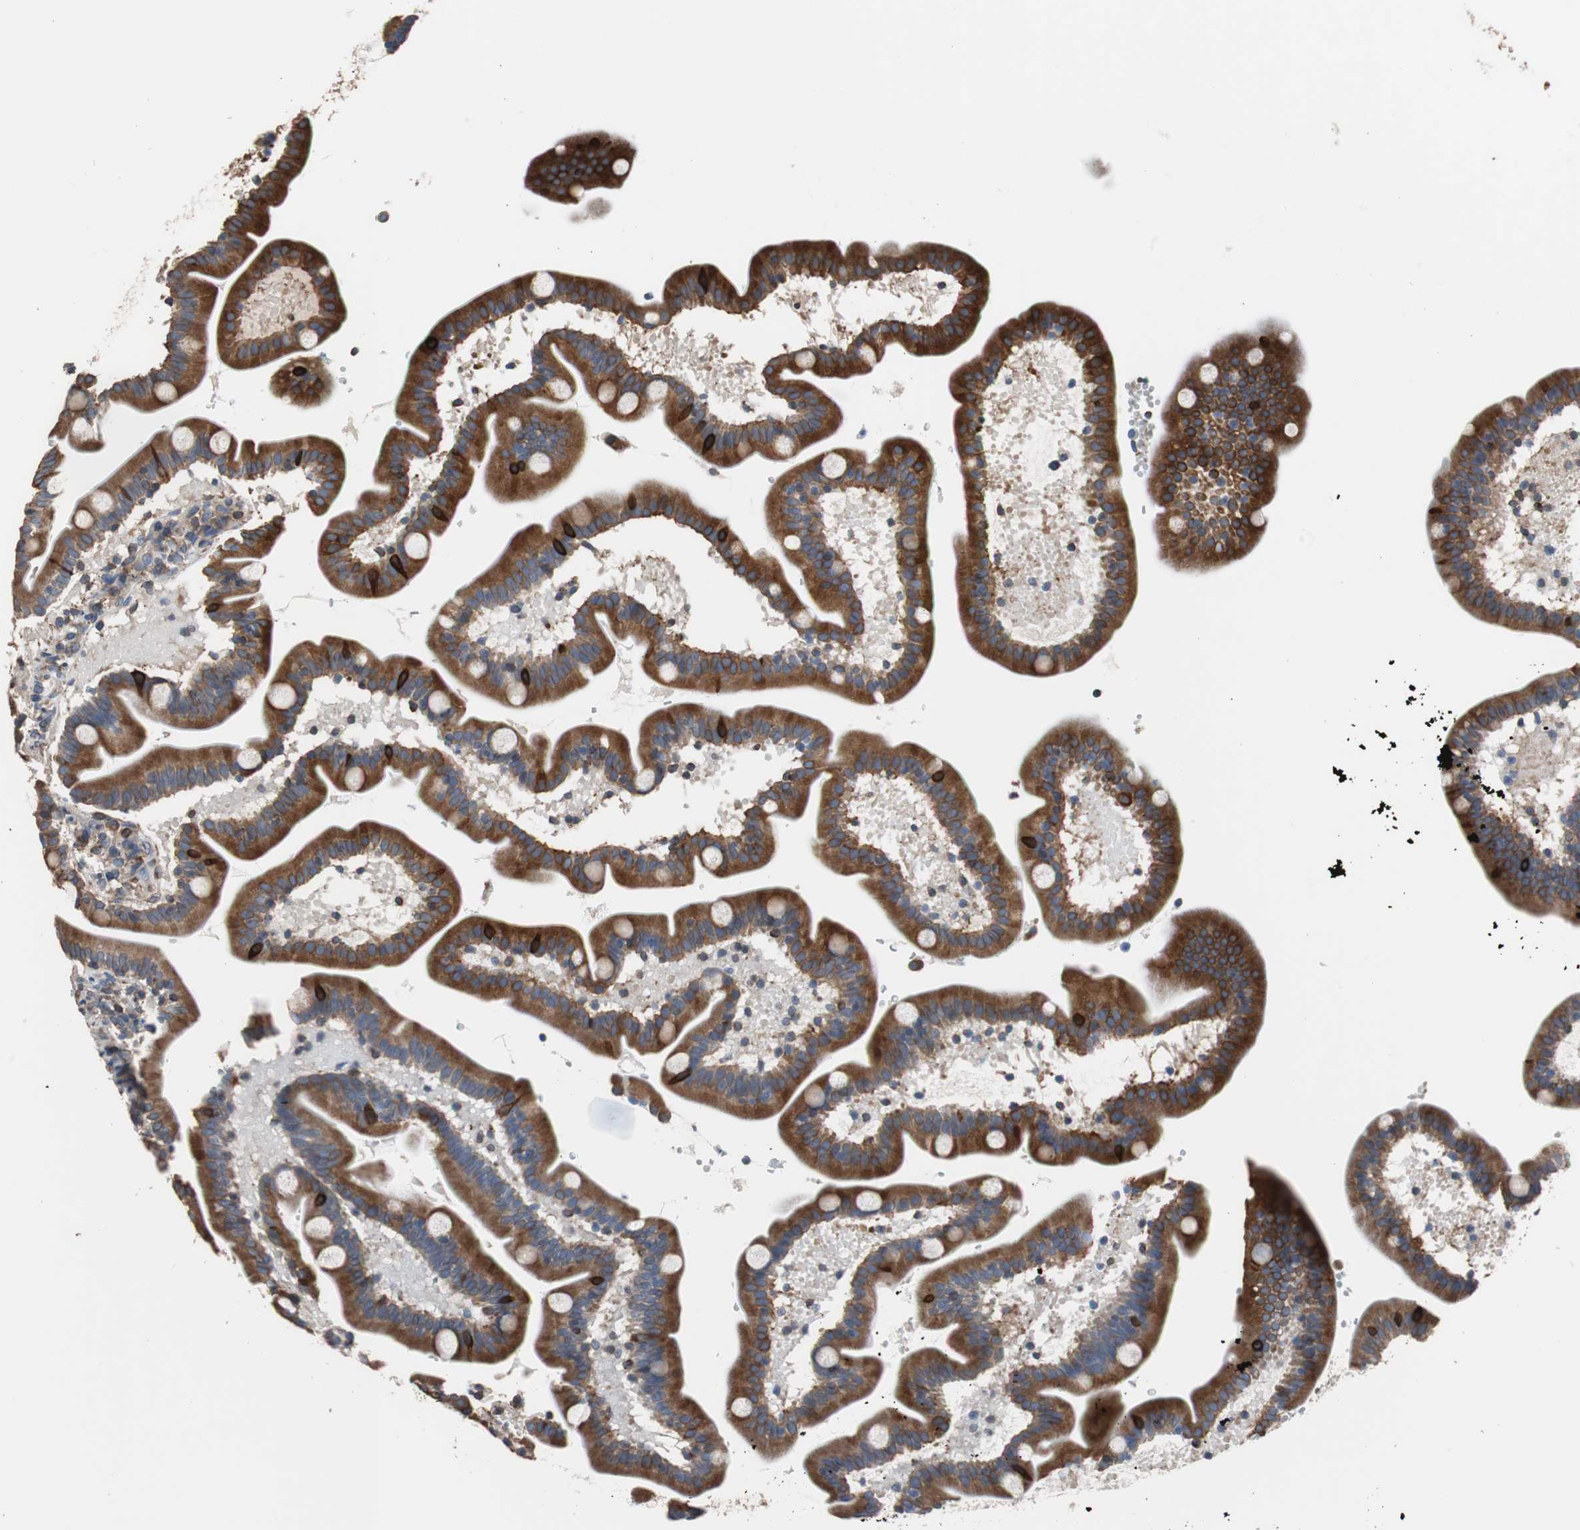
{"staining": {"intensity": "strong", "quantity": ">75%", "location": "cytoplasmic/membranous"}, "tissue": "duodenum", "cell_type": "Glandular cells", "image_type": "normal", "snomed": [{"axis": "morphology", "description": "Normal tissue, NOS"}, {"axis": "topography", "description": "Duodenum"}], "caption": "Immunohistochemical staining of unremarkable duodenum demonstrates high levels of strong cytoplasmic/membranous expression in about >75% of glandular cells.", "gene": "PBXIP1", "patient": {"sex": "male", "age": 54}}